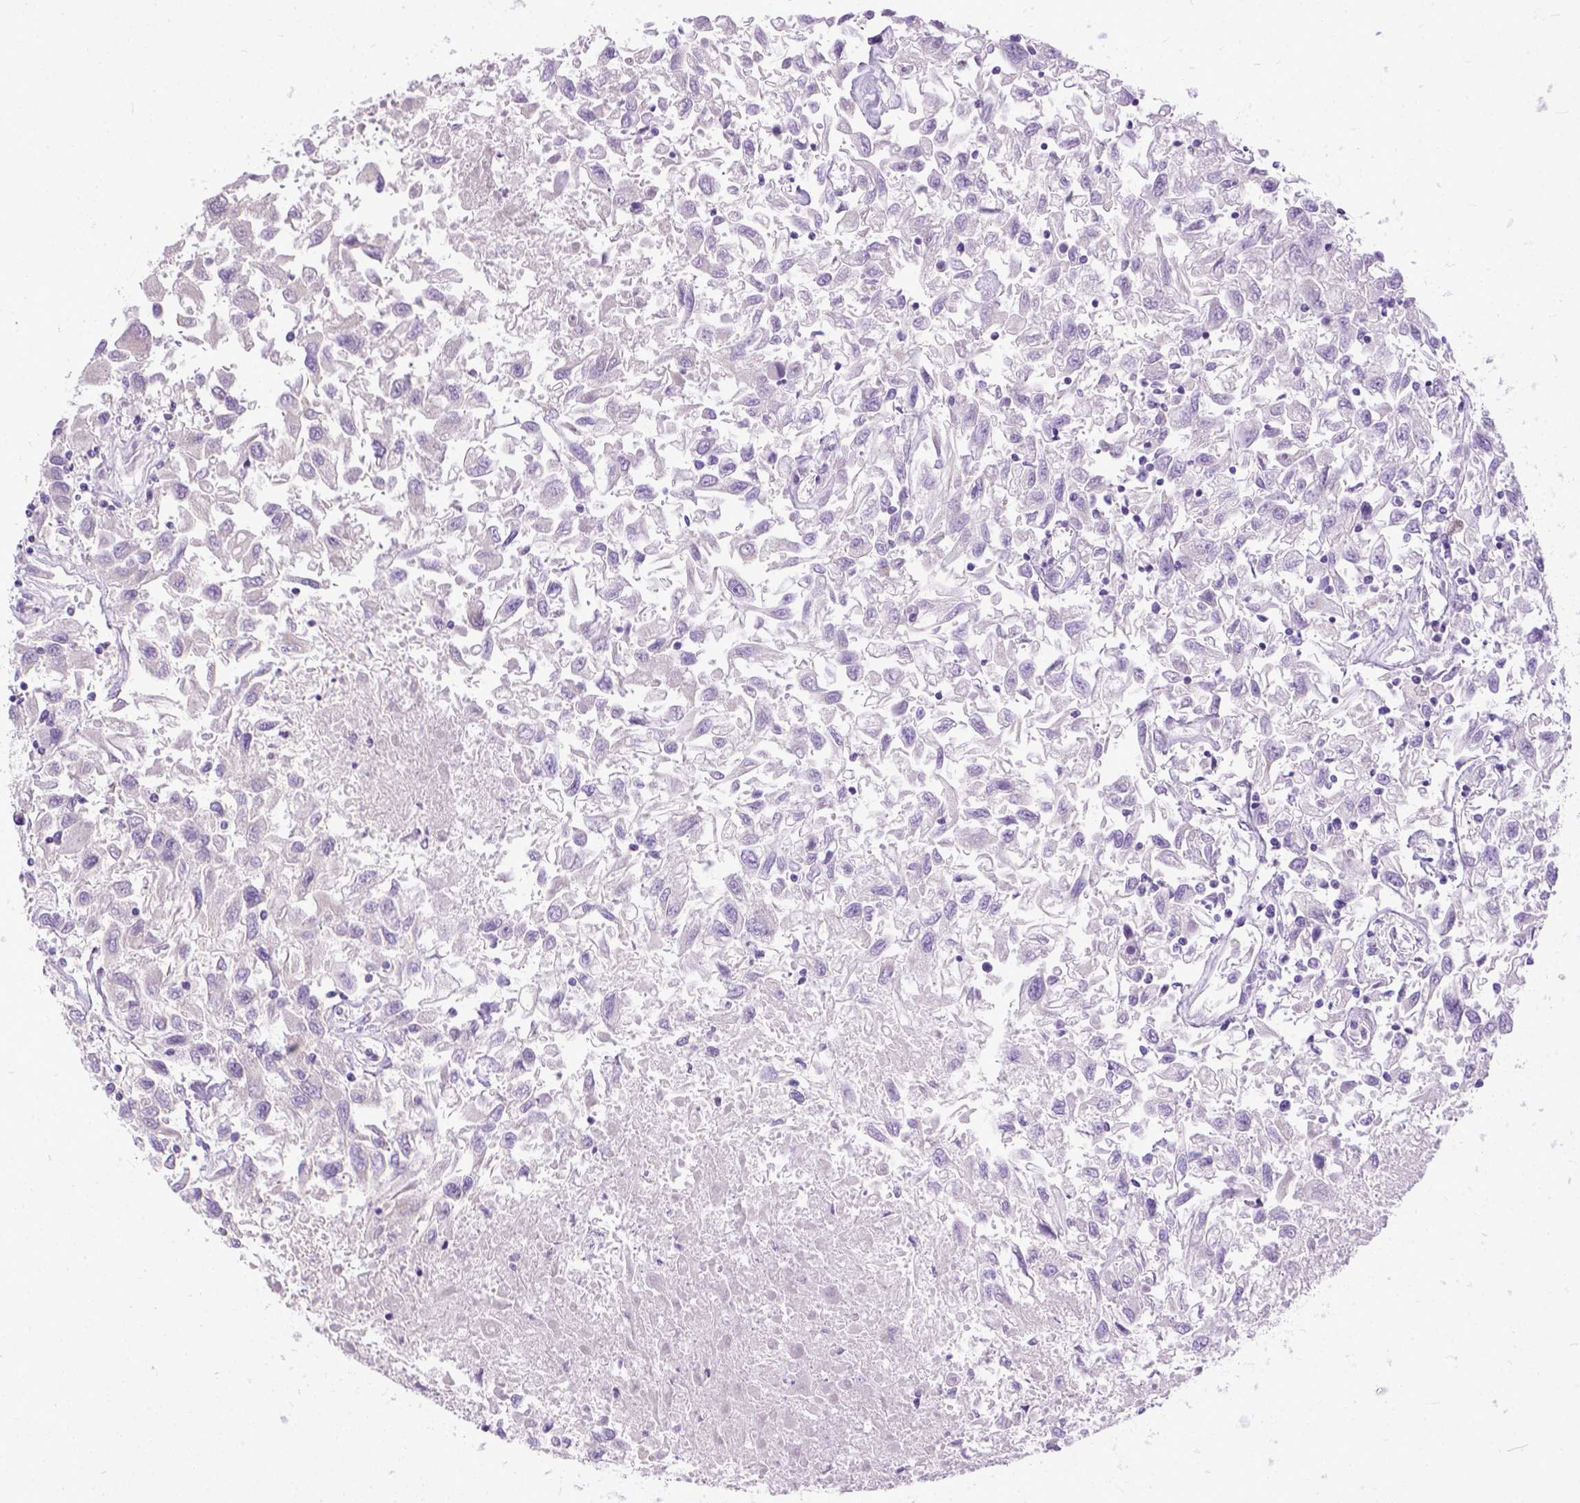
{"staining": {"intensity": "negative", "quantity": "none", "location": "none"}, "tissue": "renal cancer", "cell_type": "Tumor cells", "image_type": "cancer", "snomed": [{"axis": "morphology", "description": "Adenocarcinoma, NOS"}, {"axis": "topography", "description": "Kidney"}], "caption": "IHC photomicrograph of neoplastic tissue: renal cancer stained with DAB (3,3'-diaminobenzidine) exhibits no significant protein expression in tumor cells.", "gene": "PLK5", "patient": {"sex": "female", "age": 76}}